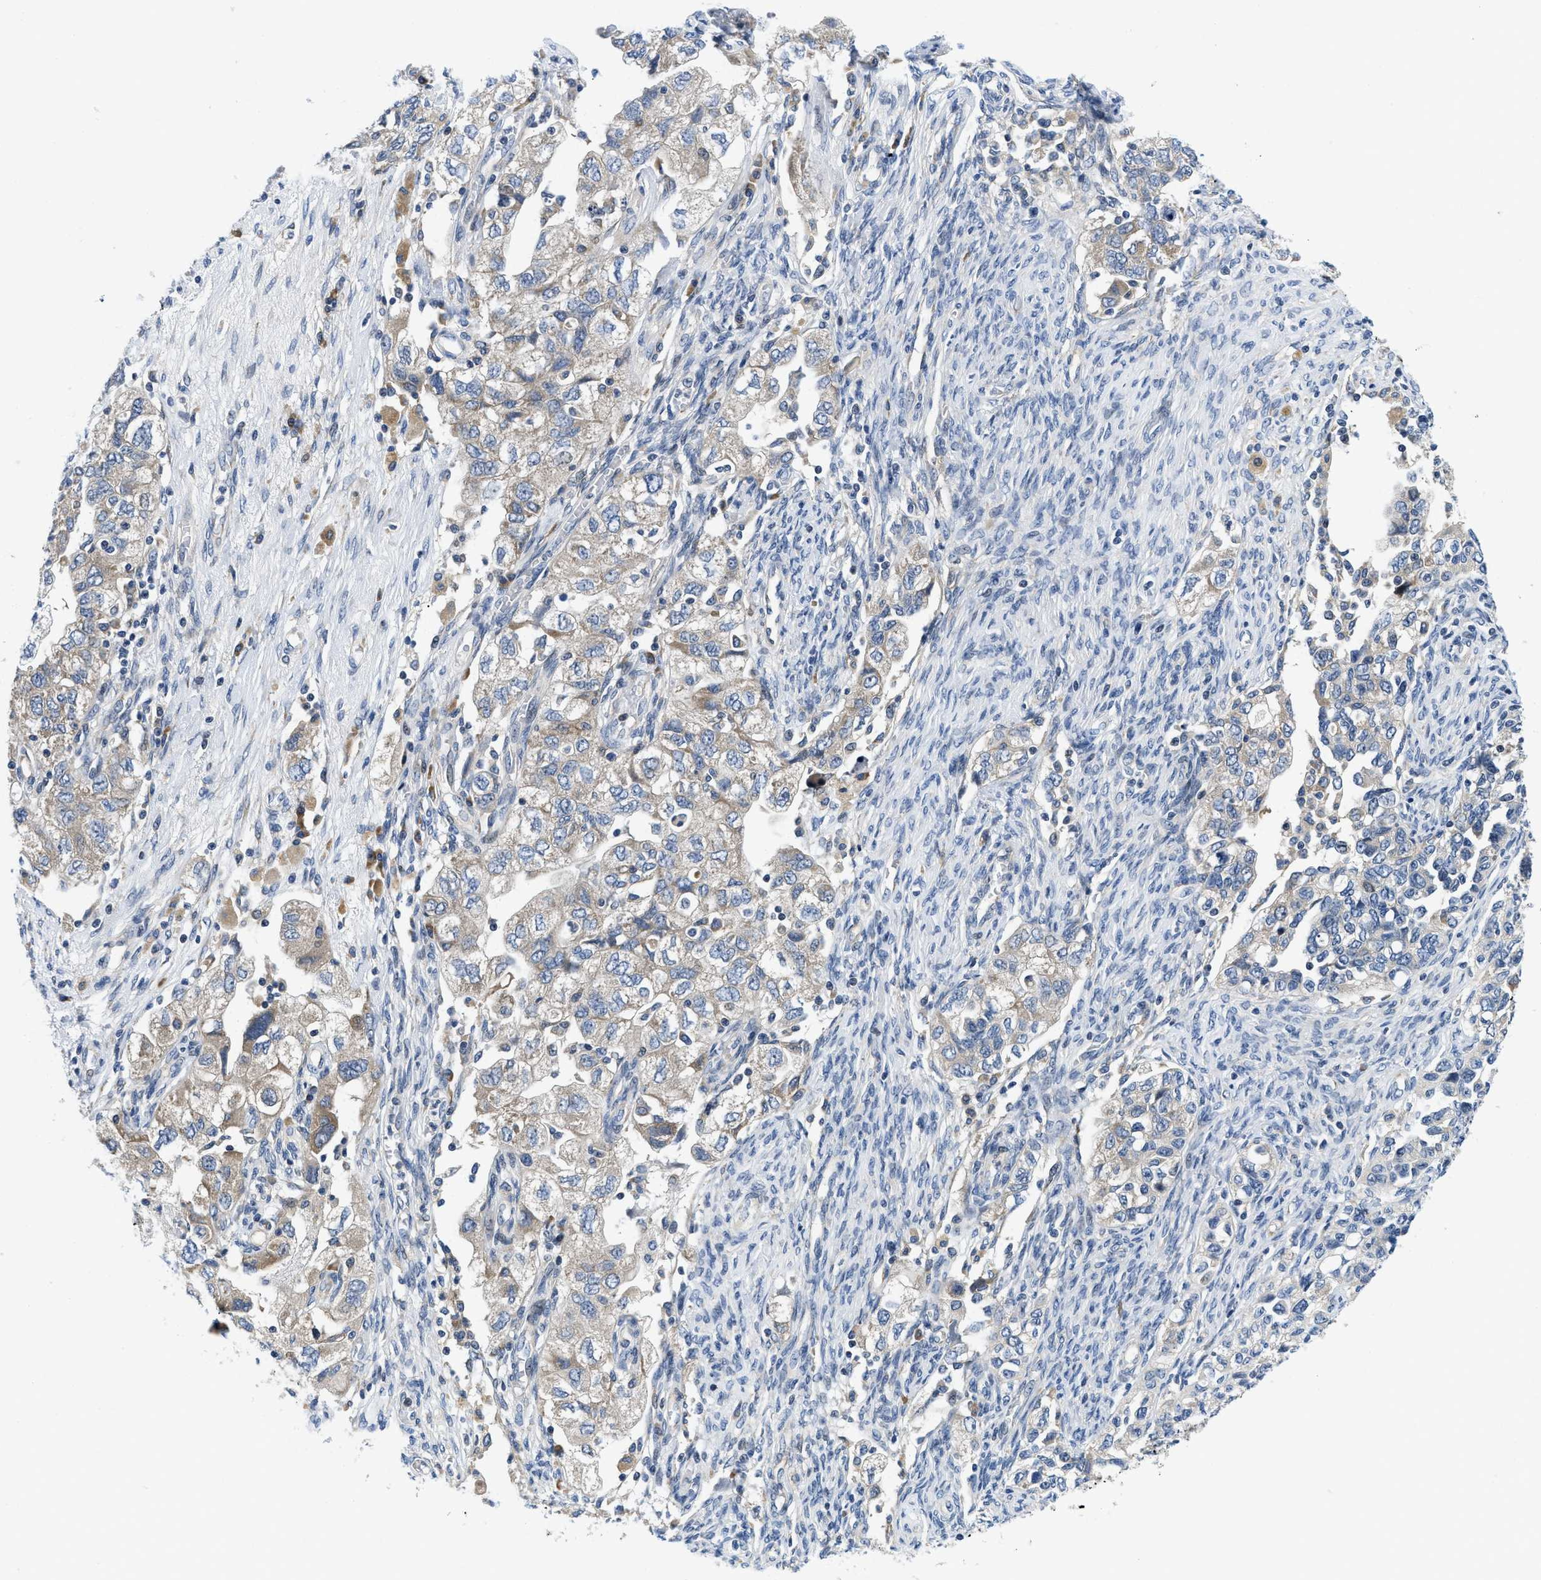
{"staining": {"intensity": "weak", "quantity": "<25%", "location": "cytoplasmic/membranous"}, "tissue": "ovarian cancer", "cell_type": "Tumor cells", "image_type": "cancer", "snomed": [{"axis": "morphology", "description": "Carcinoma, NOS"}, {"axis": "morphology", "description": "Cystadenocarcinoma, serous, NOS"}, {"axis": "topography", "description": "Ovary"}], "caption": "This image is of ovarian cancer stained with IHC to label a protein in brown with the nuclei are counter-stained blue. There is no positivity in tumor cells.", "gene": "IKBKE", "patient": {"sex": "female", "age": 69}}